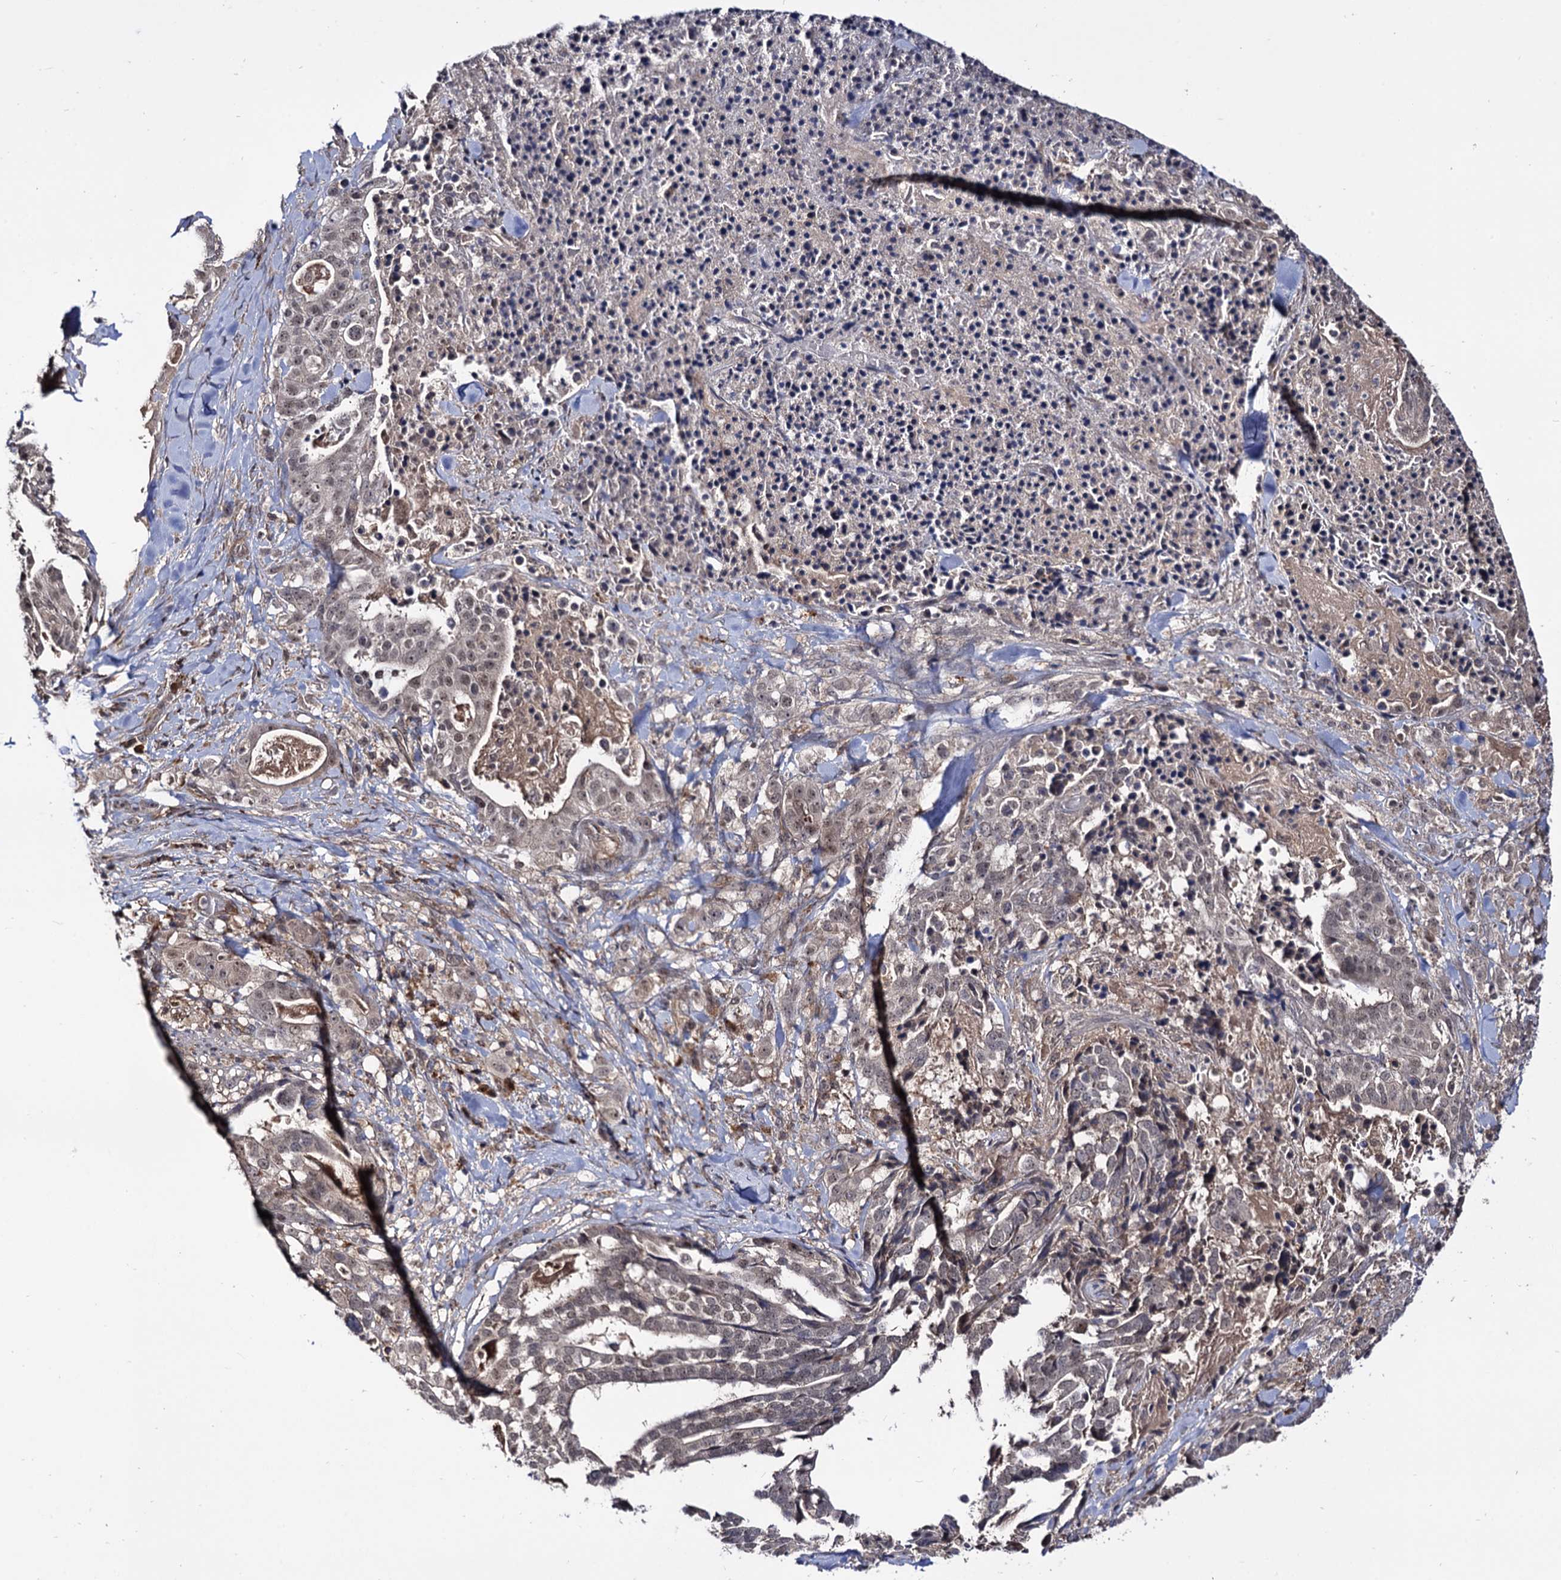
{"staining": {"intensity": "weak", "quantity": ">75%", "location": "nuclear"}, "tissue": "stomach cancer", "cell_type": "Tumor cells", "image_type": "cancer", "snomed": [{"axis": "morphology", "description": "Adenocarcinoma, NOS"}, {"axis": "topography", "description": "Stomach"}], "caption": "This is an image of IHC staining of stomach cancer, which shows weak expression in the nuclear of tumor cells.", "gene": "MICAL2", "patient": {"sex": "male", "age": 48}}